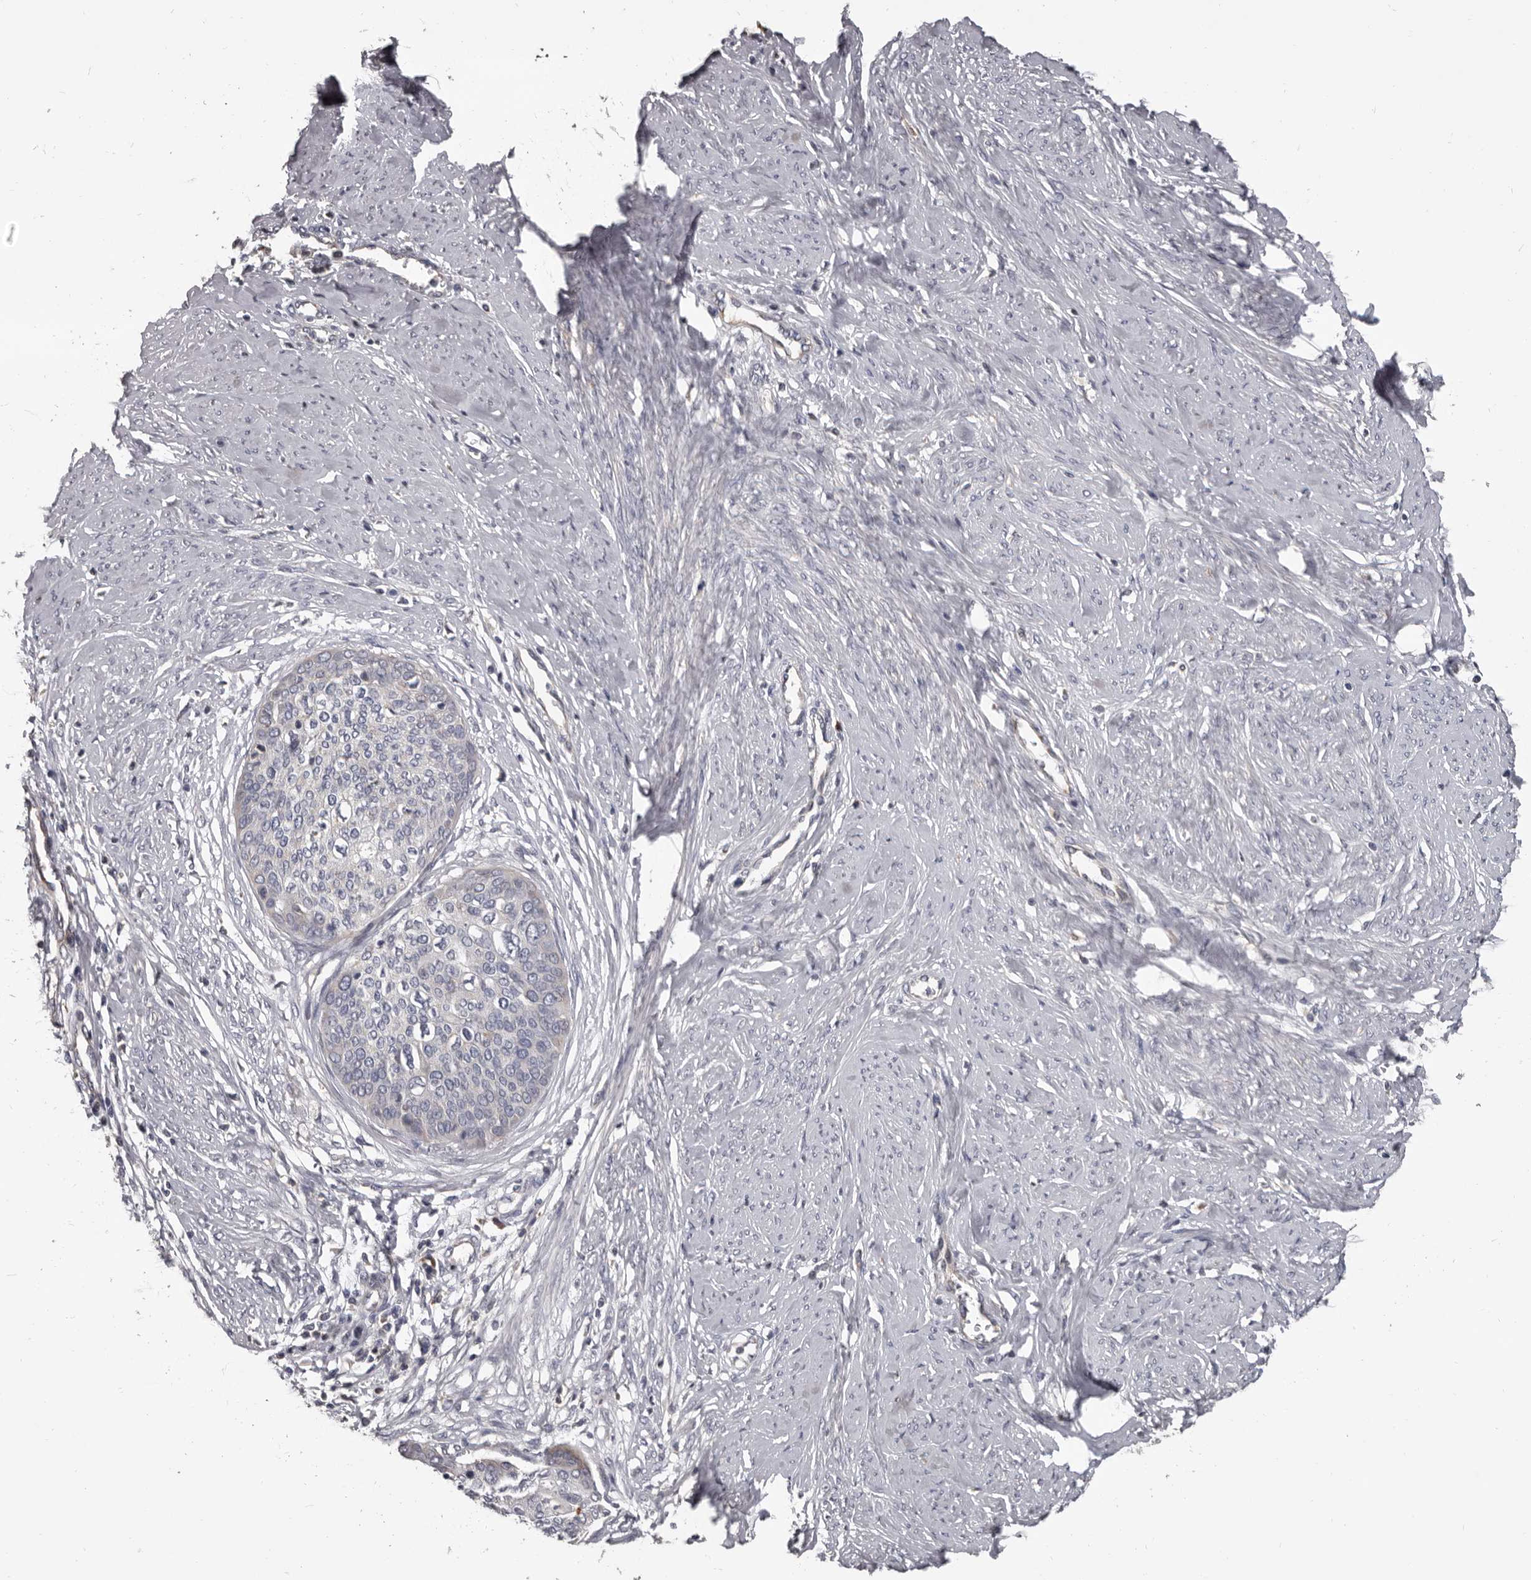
{"staining": {"intensity": "negative", "quantity": "none", "location": "none"}, "tissue": "cervical cancer", "cell_type": "Tumor cells", "image_type": "cancer", "snomed": [{"axis": "morphology", "description": "Squamous cell carcinoma, NOS"}, {"axis": "topography", "description": "Cervix"}], "caption": "There is no significant staining in tumor cells of cervical cancer (squamous cell carcinoma). The staining was performed using DAB (3,3'-diaminobenzidine) to visualize the protein expression in brown, while the nuclei were stained in blue with hematoxylin (Magnification: 20x).", "gene": "ALDH5A1", "patient": {"sex": "female", "age": 37}}